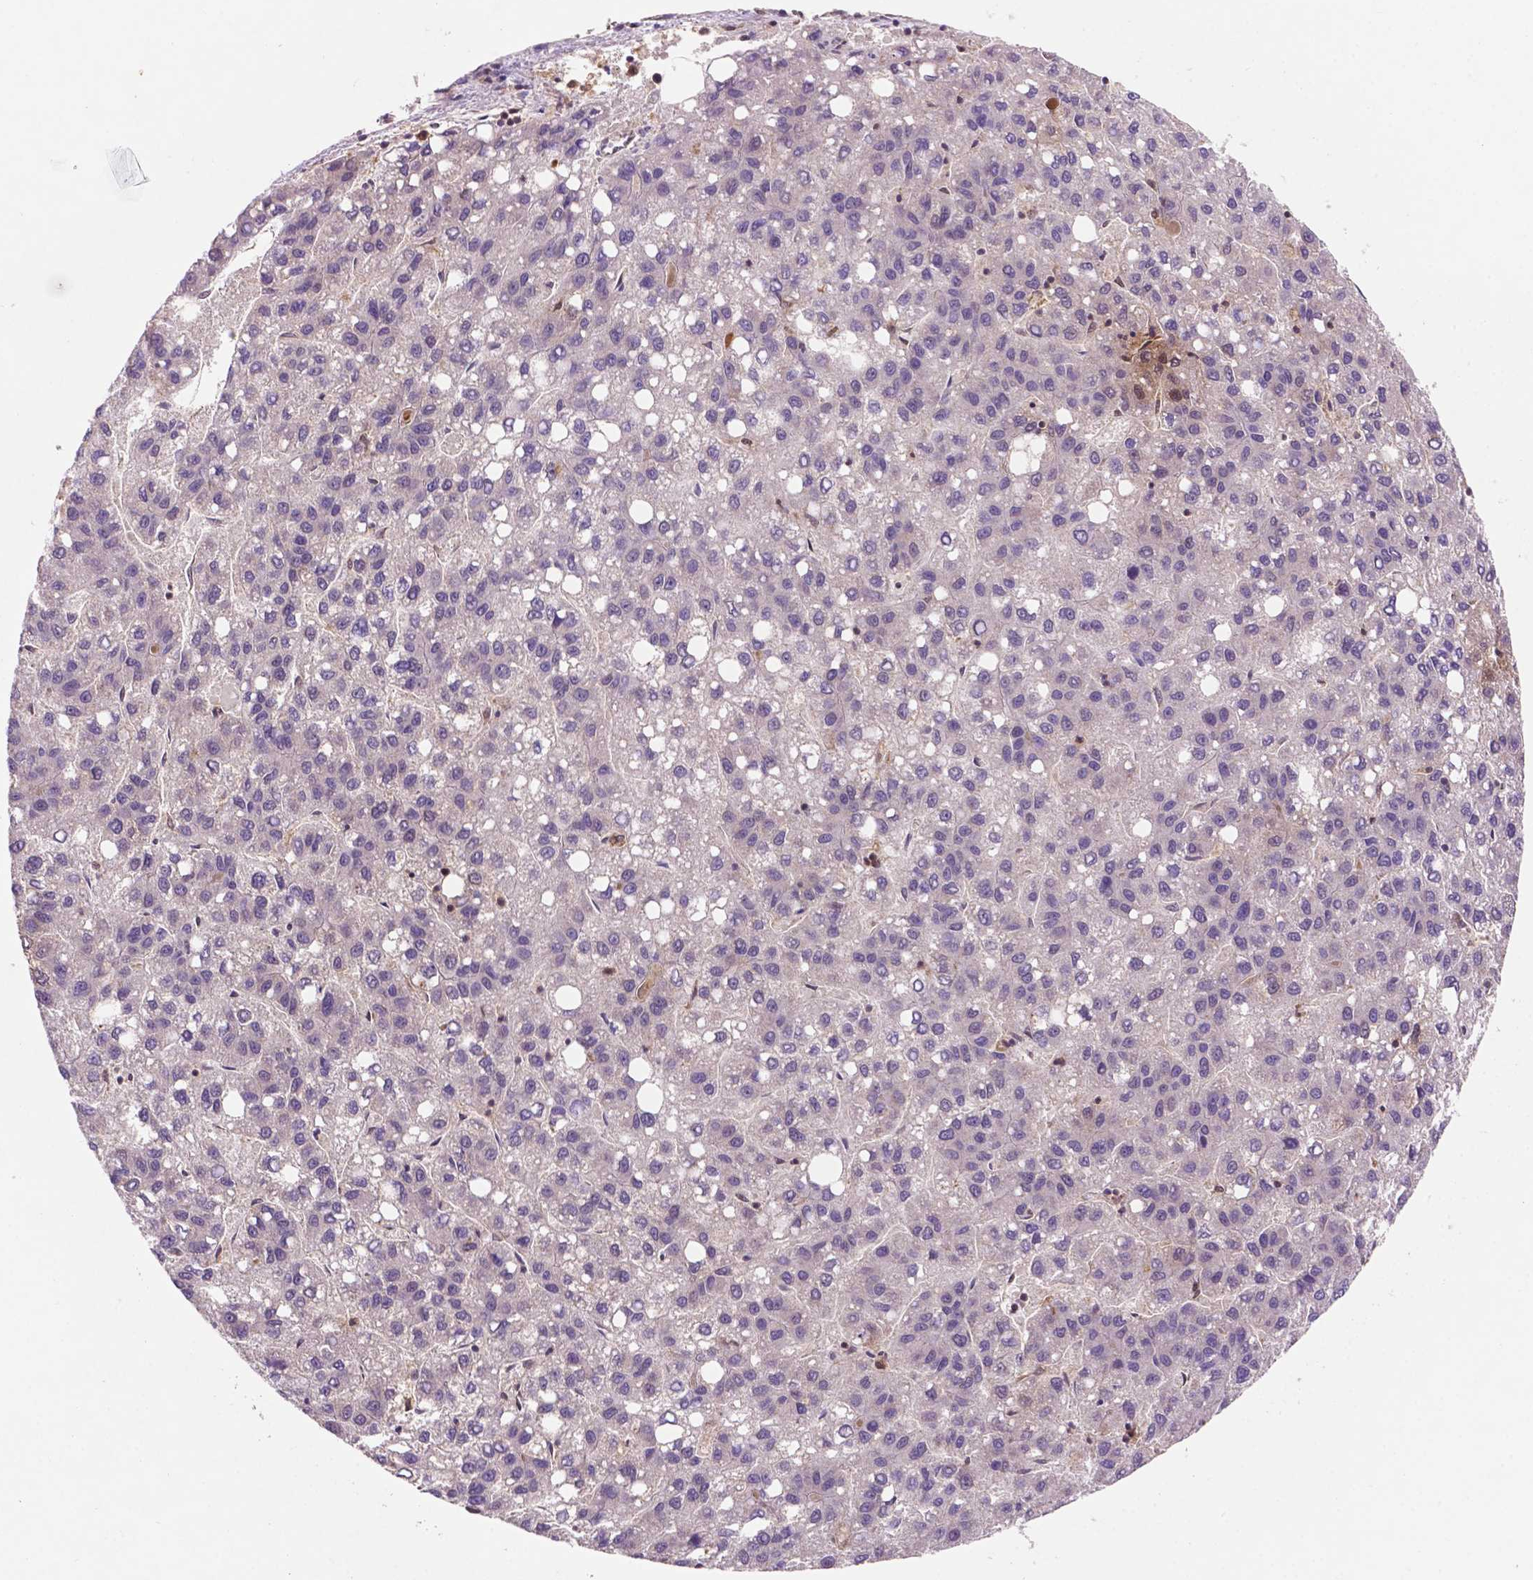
{"staining": {"intensity": "negative", "quantity": "none", "location": "none"}, "tissue": "liver cancer", "cell_type": "Tumor cells", "image_type": "cancer", "snomed": [{"axis": "morphology", "description": "Carcinoma, Hepatocellular, NOS"}, {"axis": "topography", "description": "Liver"}], "caption": "Protein analysis of liver cancer reveals no significant positivity in tumor cells. The staining was performed using DAB (3,3'-diaminobenzidine) to visualize the protein expression in brown, while the nuclei were stained in blue with hematoxylin (Magnification: 20x).", "gene": "UBE2L6", "patient": {"sex": "female", "age": 82}}